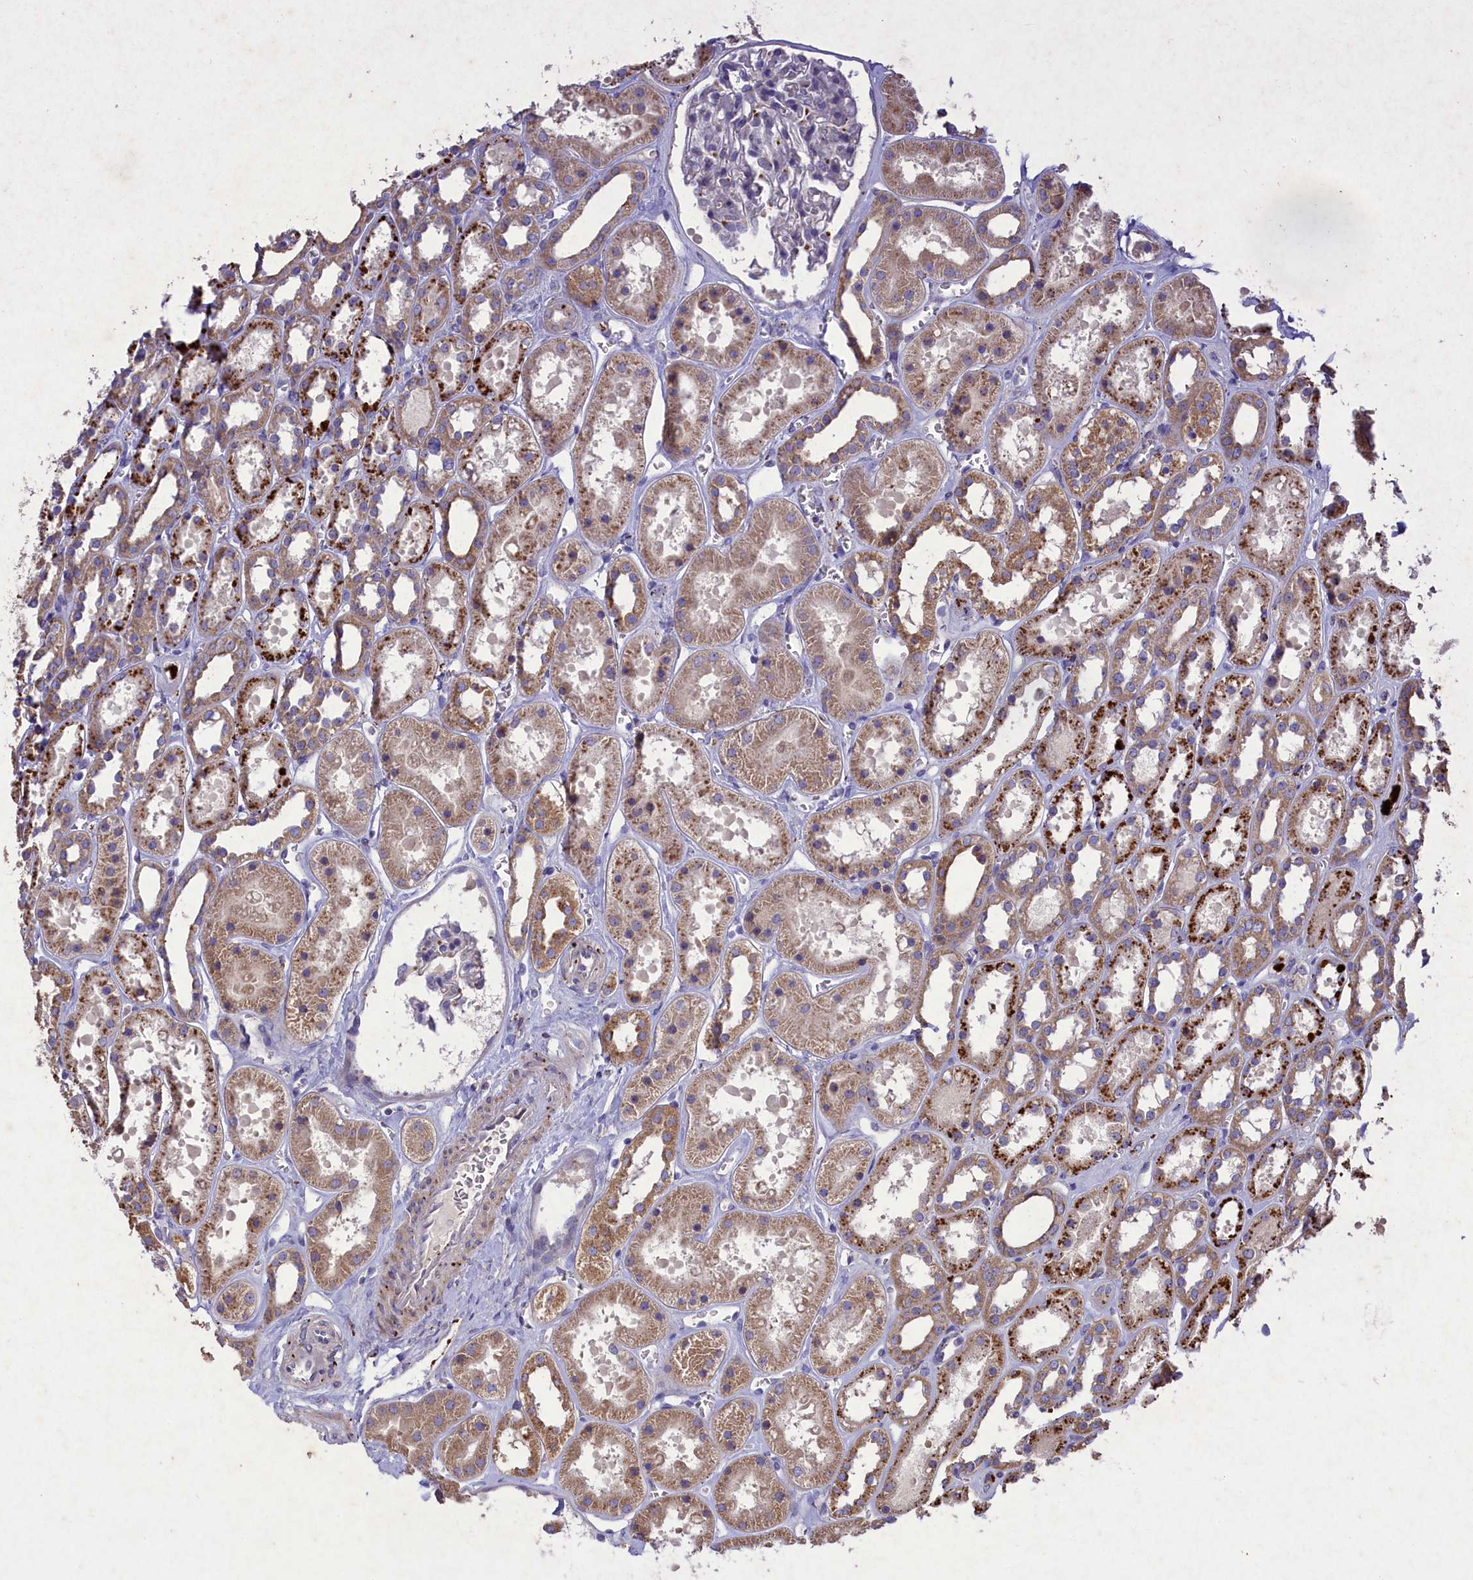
{"staining": {"intensity": "negative", "quantity": "none", "location": "none"}, "tissue": "kidney", "cell_type": "Cells in glomeruli", "image_type": "normal", "snomed": [{"axis": "morphology", "description": "Normal tissue, NOS"}, {"axis": "topography", "description": "Kidney"}], "caption": "Cells in glomeruli are negative for protein expression in normal human kidney. (DAB immunohistochemistry (IHC) with hematoxylin counter stain).", "gene": "CIAO2B", "patient": {"sex": "female", "age": 41}}